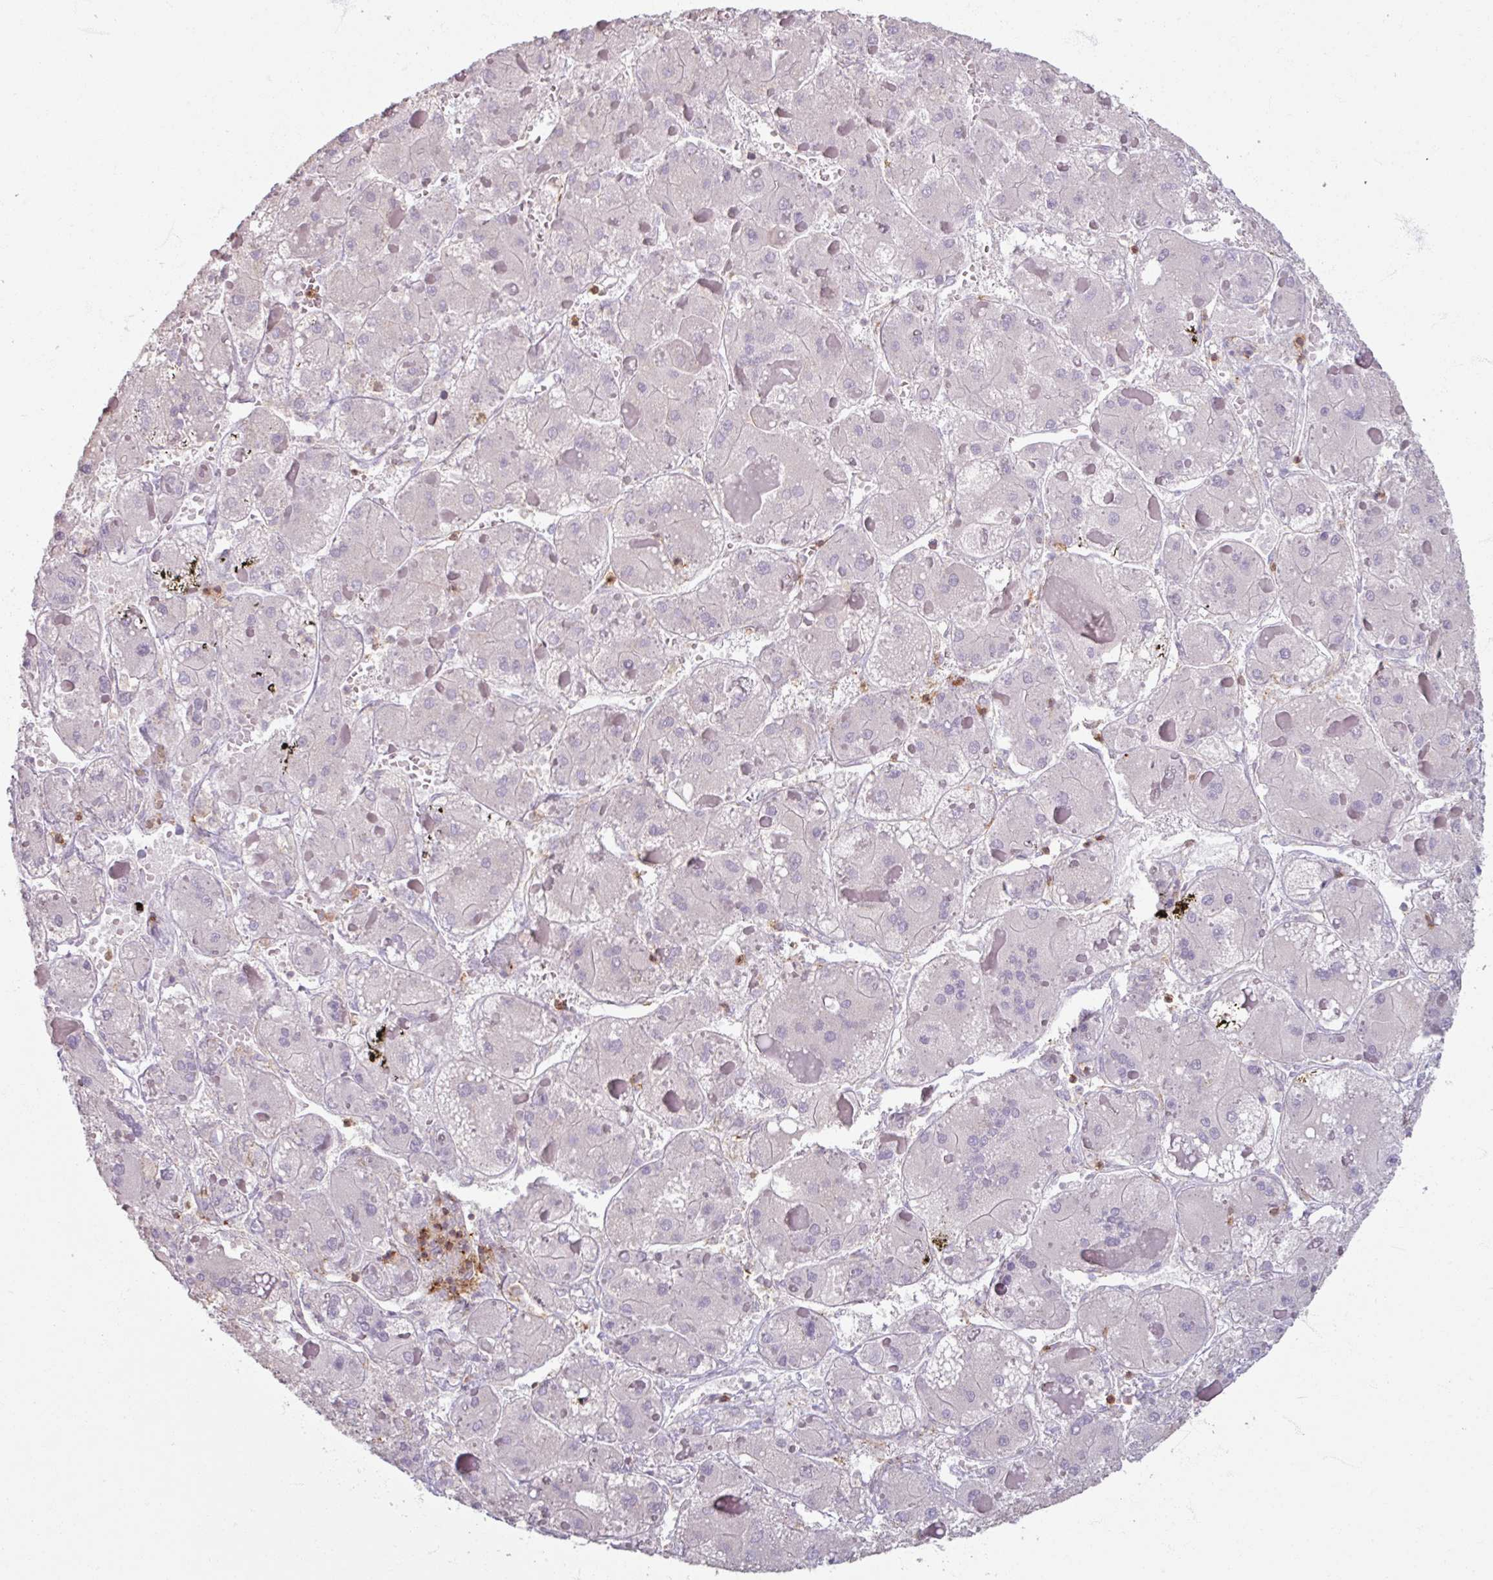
{"staining": {"intensity": "negative", "quantity": "none", "location": "none"}, "tissue": "liver cancer", "cell_type": "Tumor cells", "image_type": "cancer", "snomed": [{"axis": "morphology", "description": "Carcinoma, Hepatocellular, NOS"}, {"axis": "topography", "description": "Liver"}], "caption": "Human liver hepatocellular carcinoma stained for a protein using immunohistochemistry (IHC) exhibits no expression in tumor cells.", "gene": "PTPRC", "patient": {"sex": "female", "age": 73}}